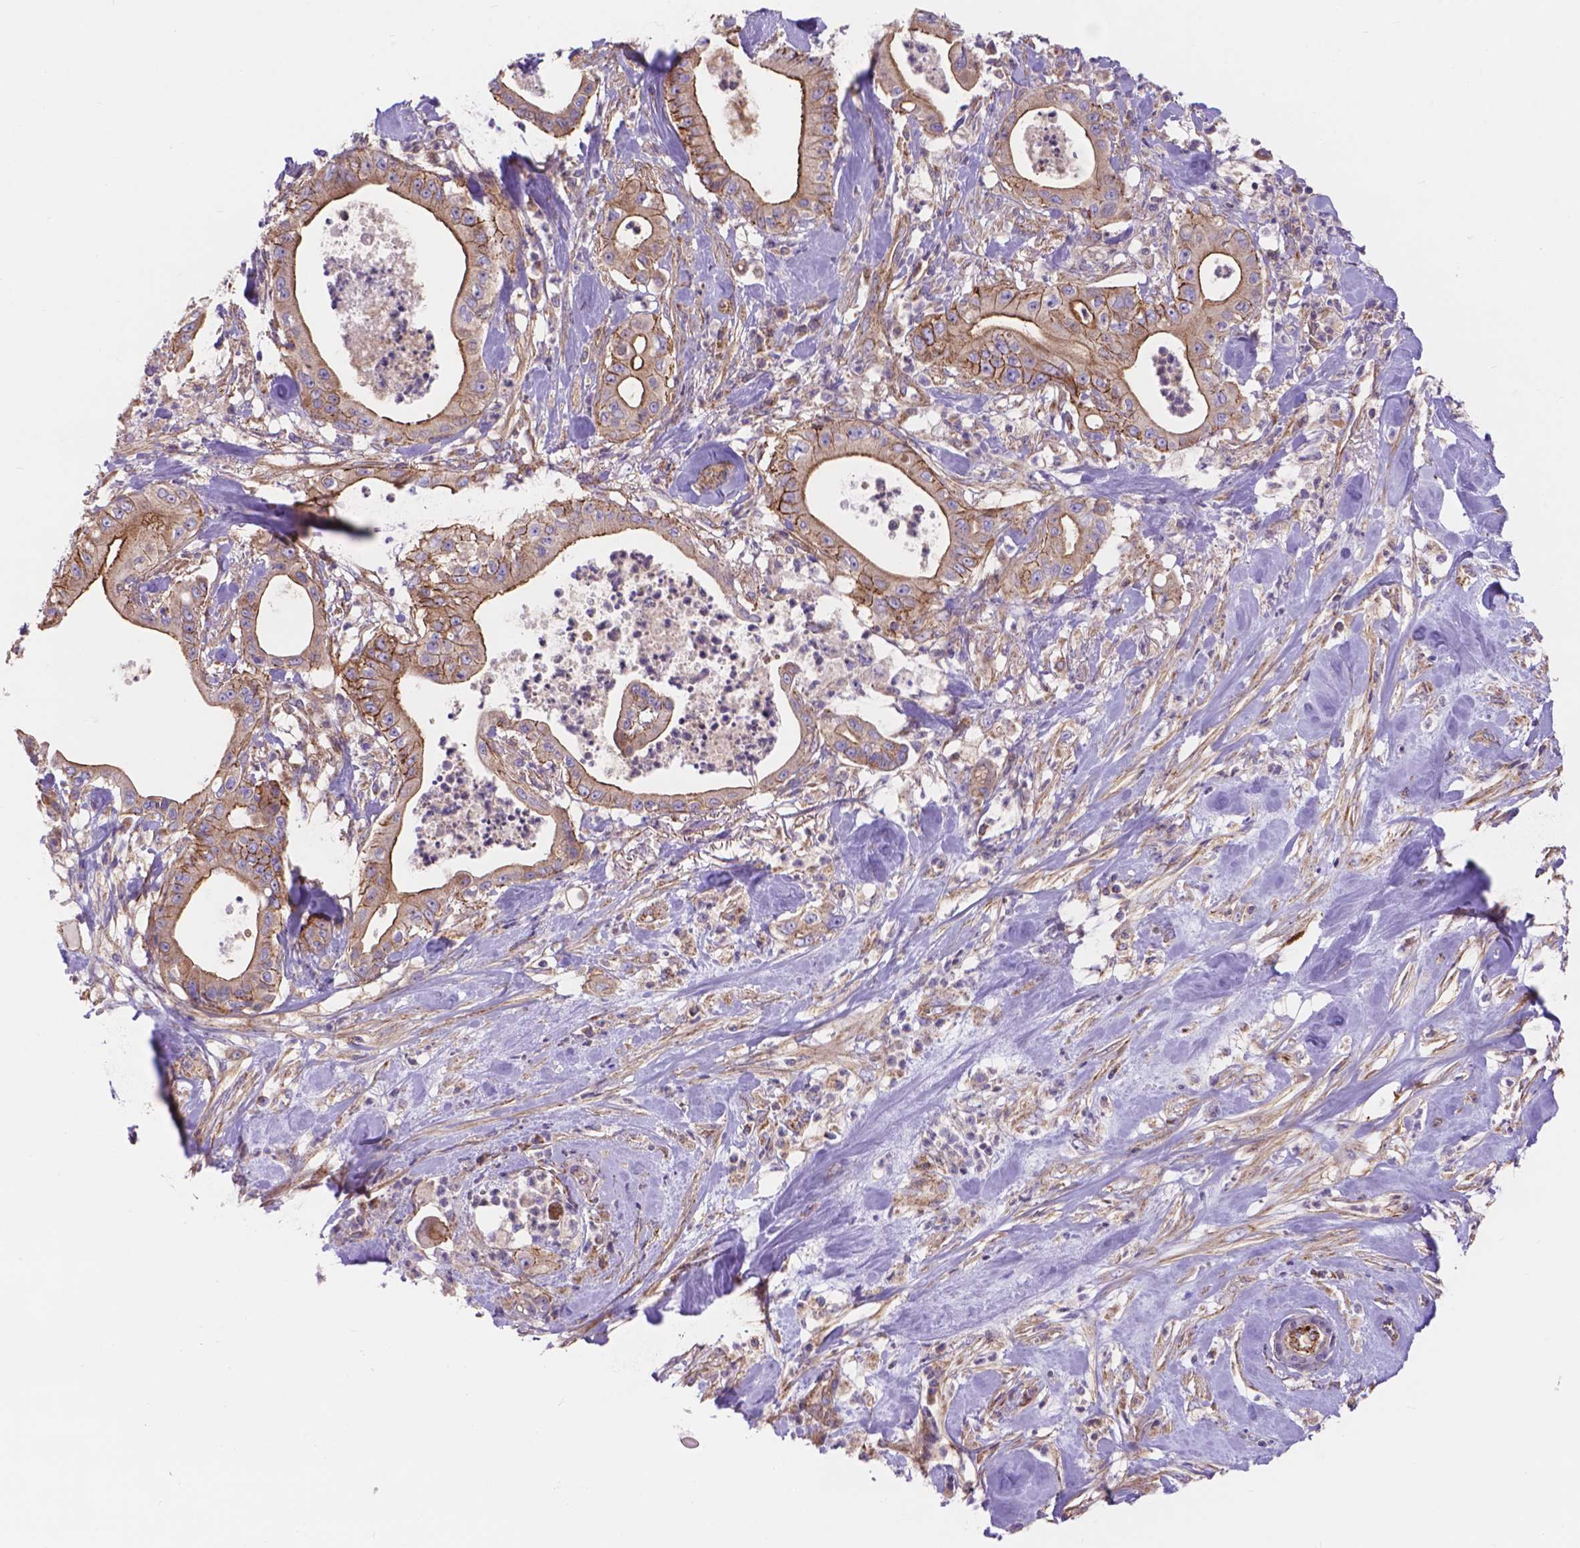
{"staining": {"intensity": "moderate", "quantity": "25%-75%", "location": "cytoplasmic/membranous"}, "tissue": "pancreatic cancer", "cell_type": "Tumor cells", "image_type": "cancer", "snomed": [{"axis": "morphology", "description": "Adenocarcinoma, NOS"}, {"axis": "topography", "description": "Pancreas"}], "caption": "Protein staining of adenocarcinoma (pancreatic) tissue displays moderate cytoplasmic/membranous staining in approximately 25%-75% of tumor cells.", "gene": "AK3", "patient": {"sex": "male", "age": 71}}